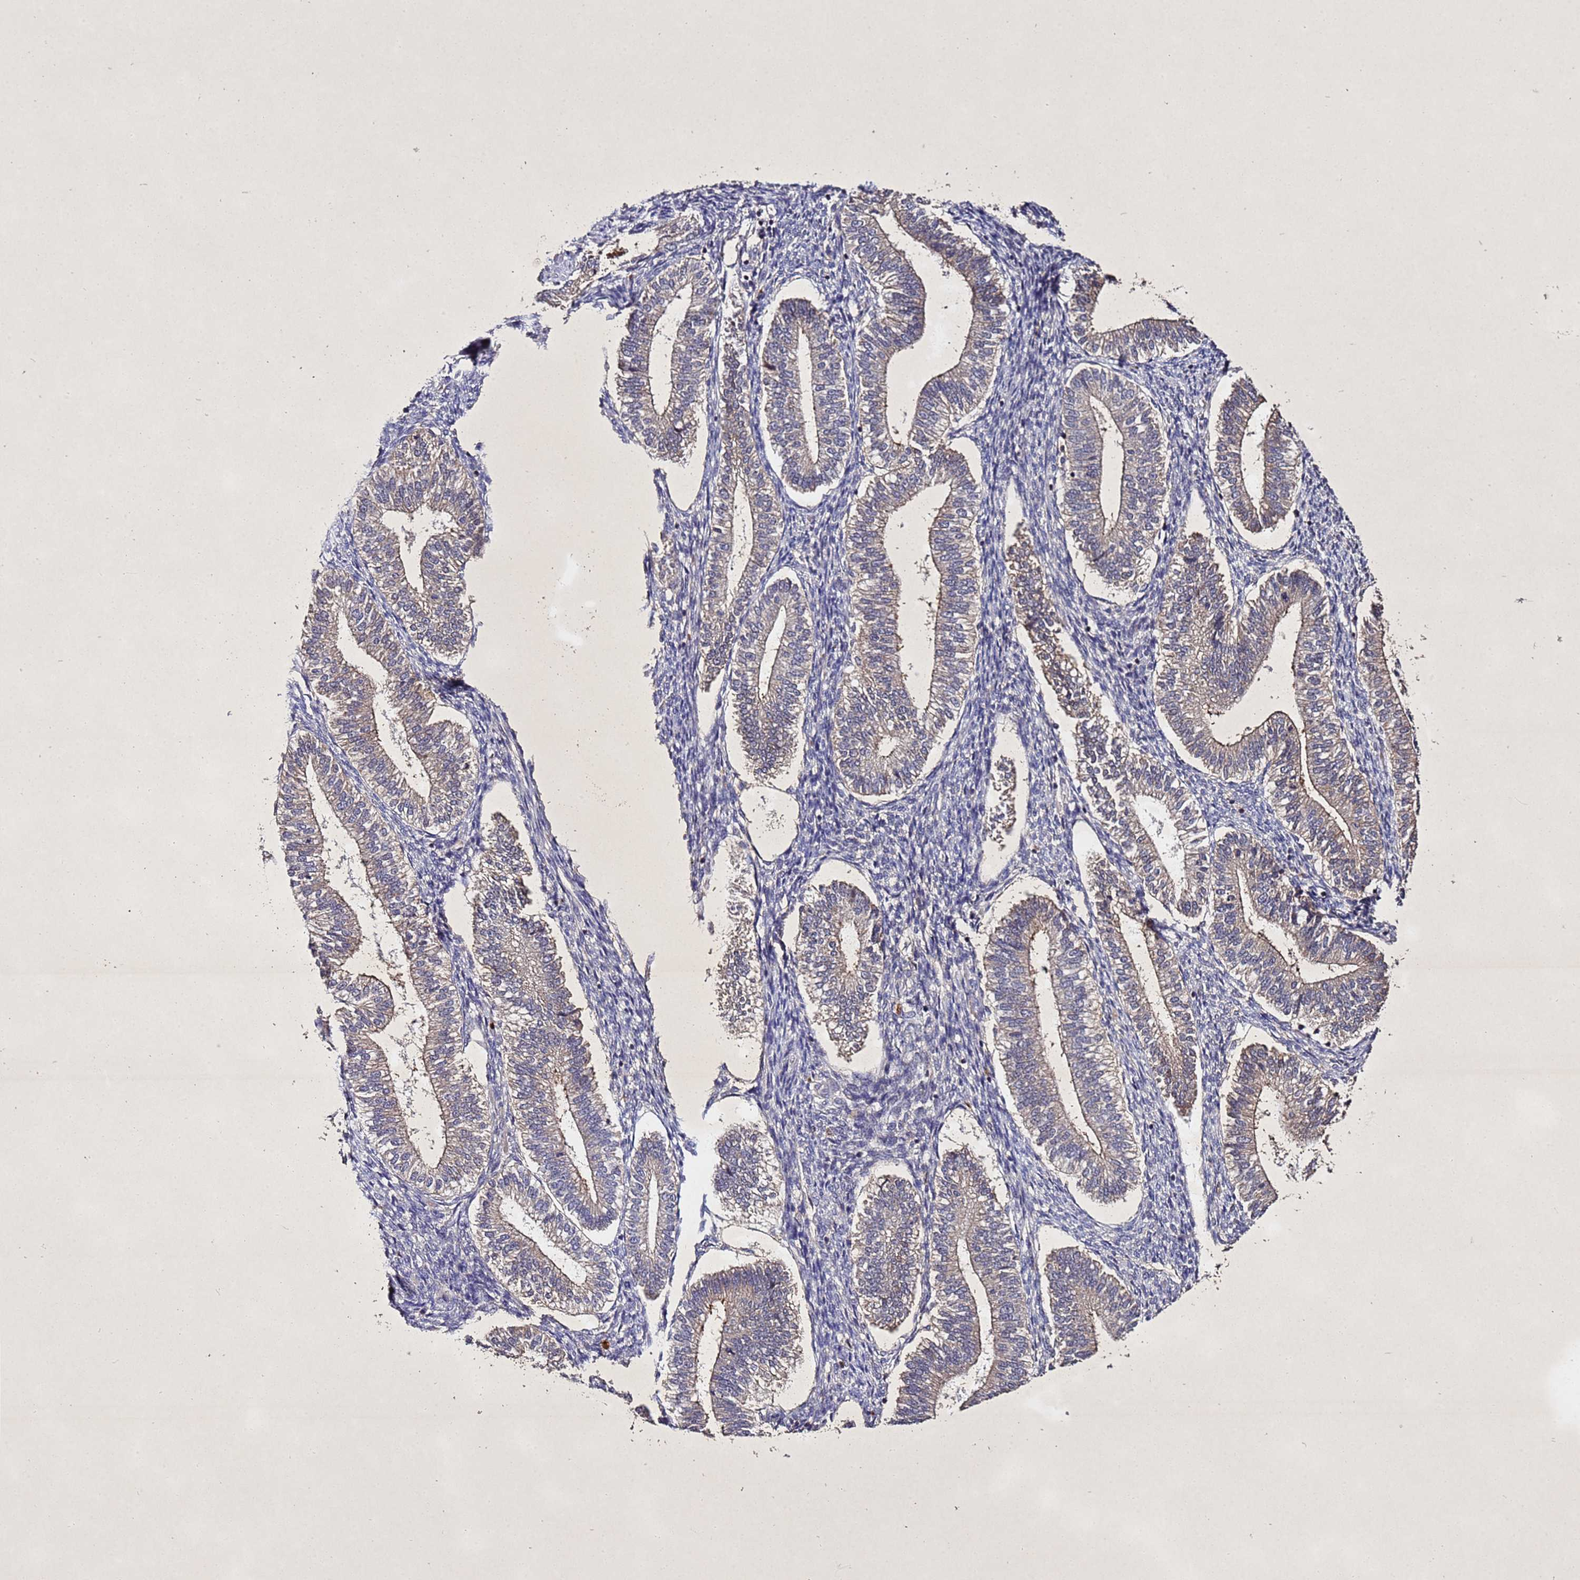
{"staining": {"intensity": "negative", "quantity": "none", "location": "none"}, "tissue": "endometrium", "cell_type": "Cells in endometrial stroma", "image_type": "normal", "snomed": [{"axis": "morphology", "description": "Normal tissue, NOS"}, {"axis": "topography", "description": "Endometrium"}], "caption": "Immunohistochemical staining of benign endometrium reveals no significant expression in cells in endometrial stroma. Nuclei are stained in blue.", "gene": "SV2B", "patient": {"sex": "female", "age": 25}}